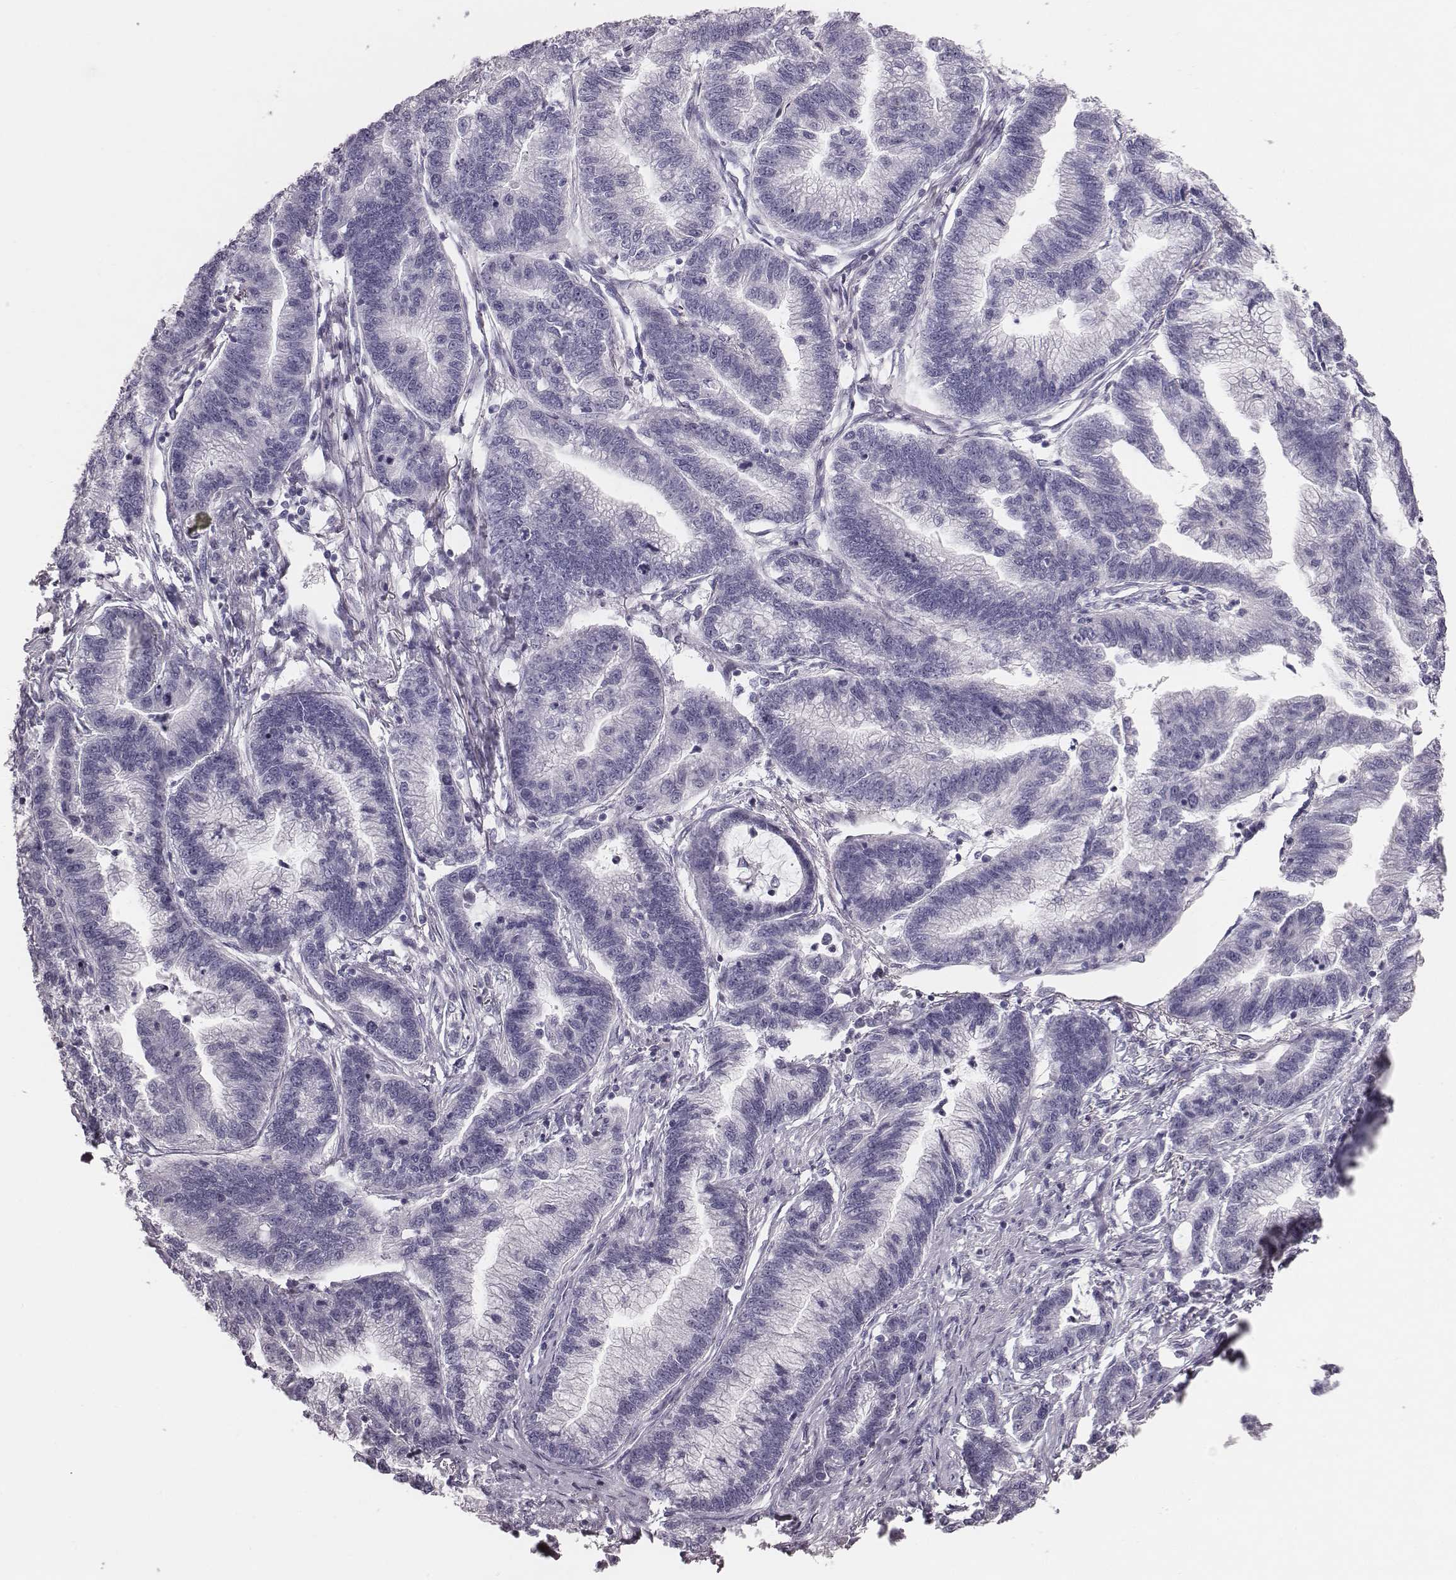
{"staining": {"intensity": "negative", "quantity": "none", "location": "none"}, "tissue": "stomach cancer", "cell_type": "Tumor cells", "image_type": "cancer", "snomed": [{"axis": "morphology", "description": "Adenocarcinoma, NOS"}, {"axis": "topography", "description": "Stomach"}], "caption": "An image of stomach cancer (adenocarcinoma) stained for a protein reveals no brown staining in tumor cells.", "gene": "CRISP1", "patient": {"sex": "male", "age": 83}}